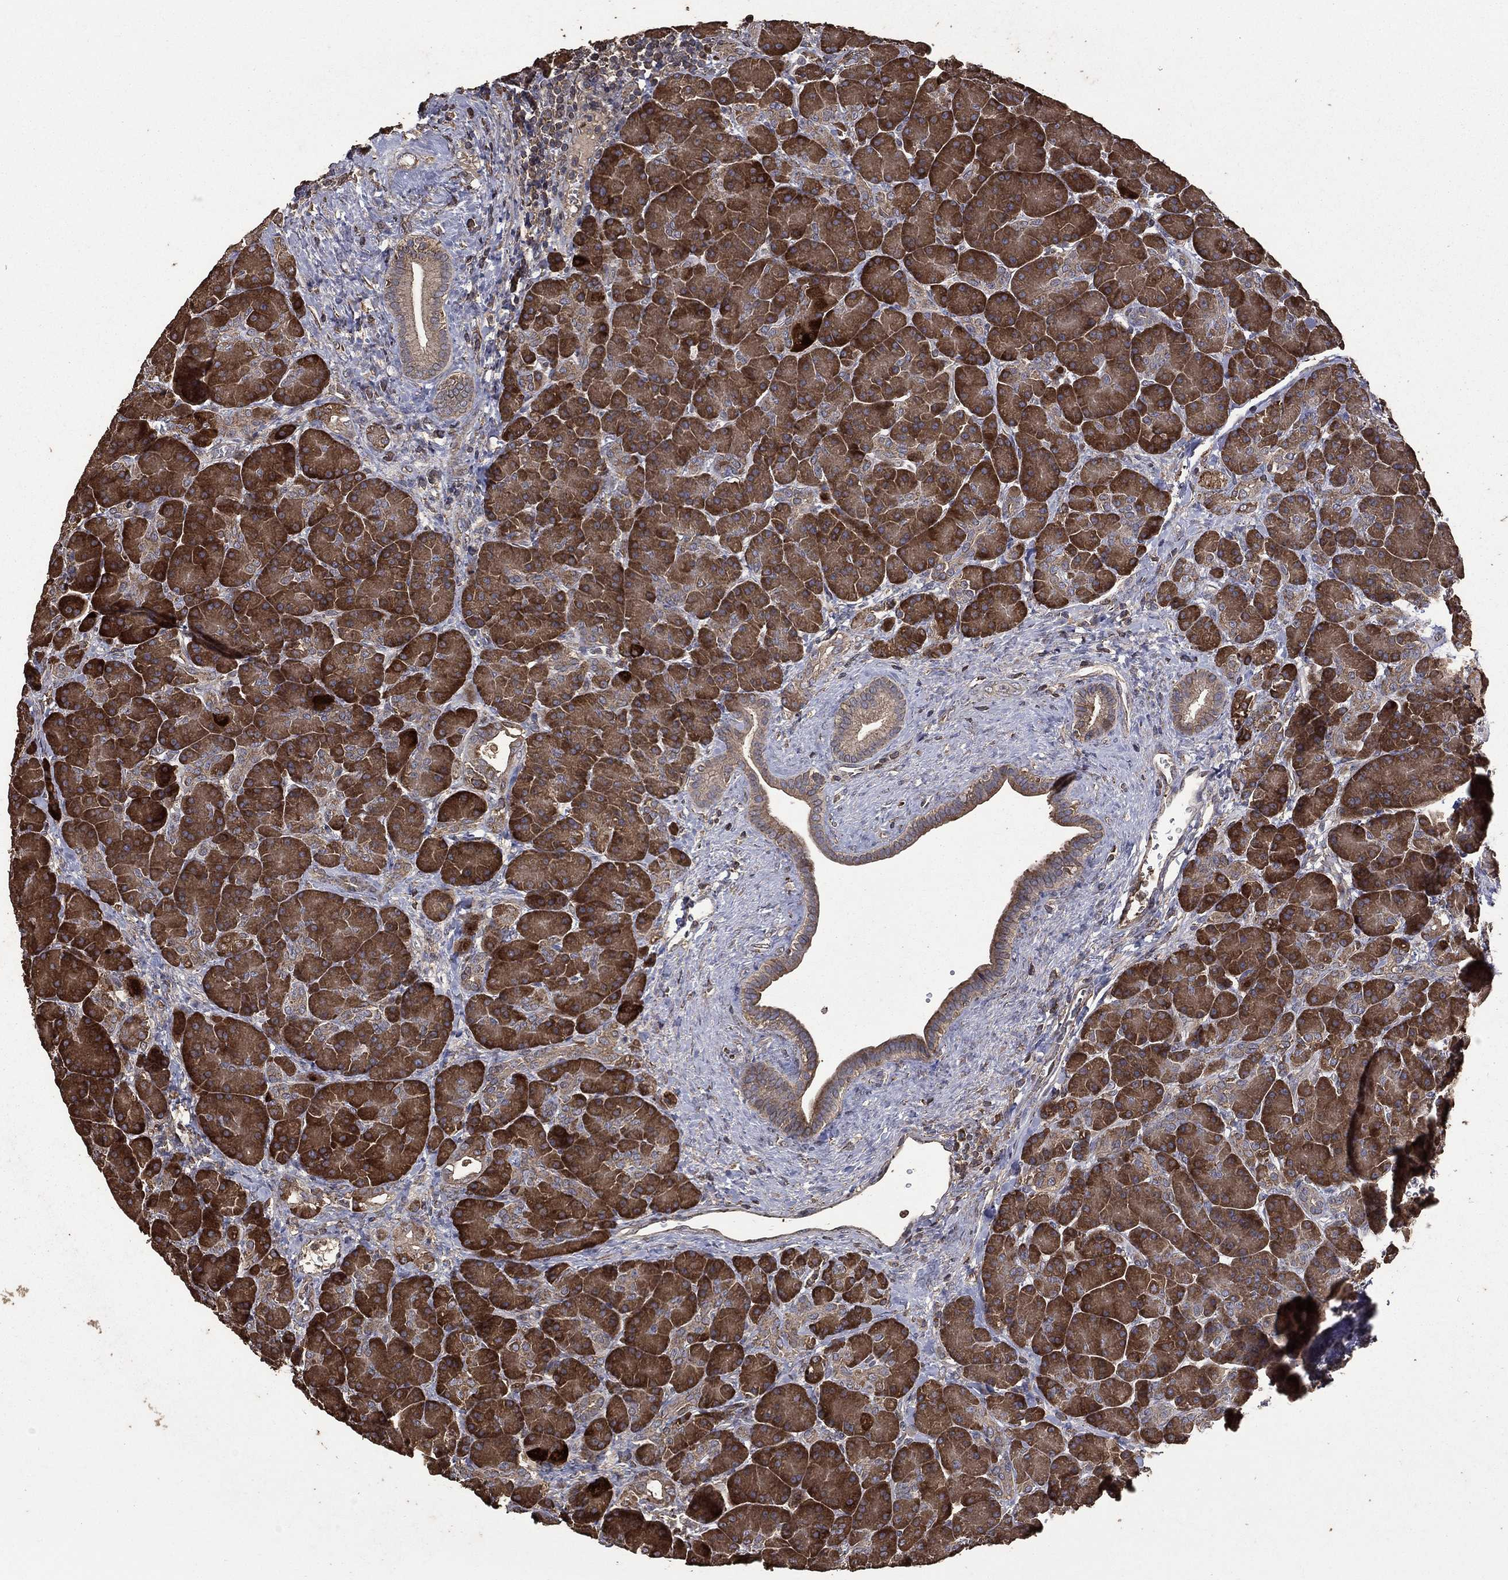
{"staining": {"intensity": "strong", "quantity": ">75%", "location": "cytoplasmic/membranous"}, "tissue": "pancreas", "cell_type": "Exocrine glandular cells", "image_type": "normal", "snomed": [{"axis": "morphology", "description": "Normal tissue, NOS"}, {"axis": "topography", "description": "Pancreas"}], "caption": "Pancreas stained with a brown dye exhibits strong cytoplasmic/membranous positive staining in about >75% of exocrine glandular cells.", "gene": "METTL27", "patient": {"sex": "female", "age": 63}}